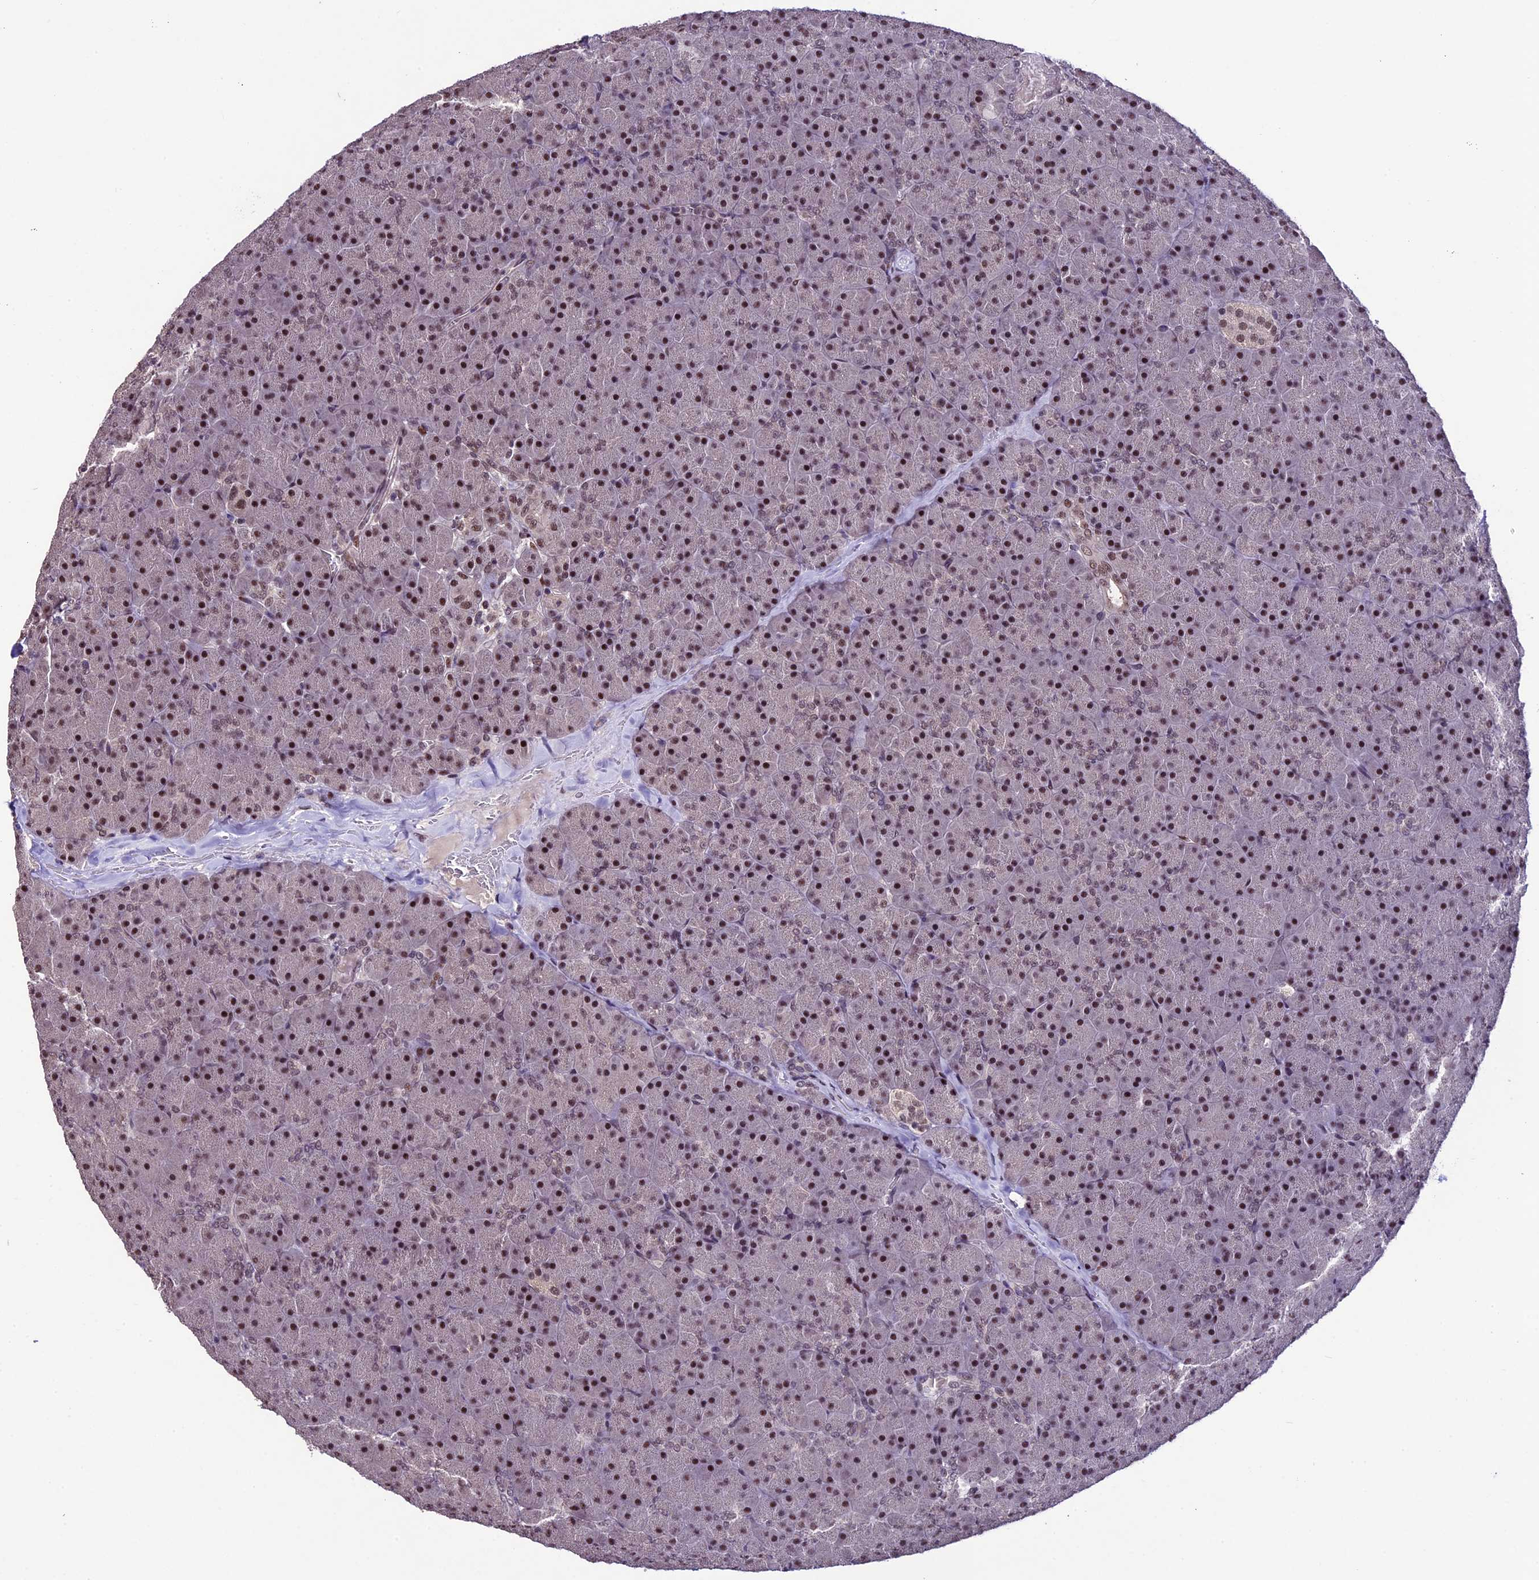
{"staining": {"intensity": "moderate", "quantity": ">75%", "location": "nuclear"}, "tissue": "pancreas", "cell_type": "Exocrine glandular cells", "image_type": "normal", "snomed": [{"axis": "morphology", "description": "Normal tissue, NOS"}, {"axis": "topography", "description": "Pancreas"}], "caption": "Protein analysis of normal pancreas displays moderate nuclear positivity in approximately >75% of exocrine glandular cells. The protein is shown in brown color, while the nuclei are stained blue.", "gene": "TCP11L2", "patient": {"sex": "male", "age": 36}}